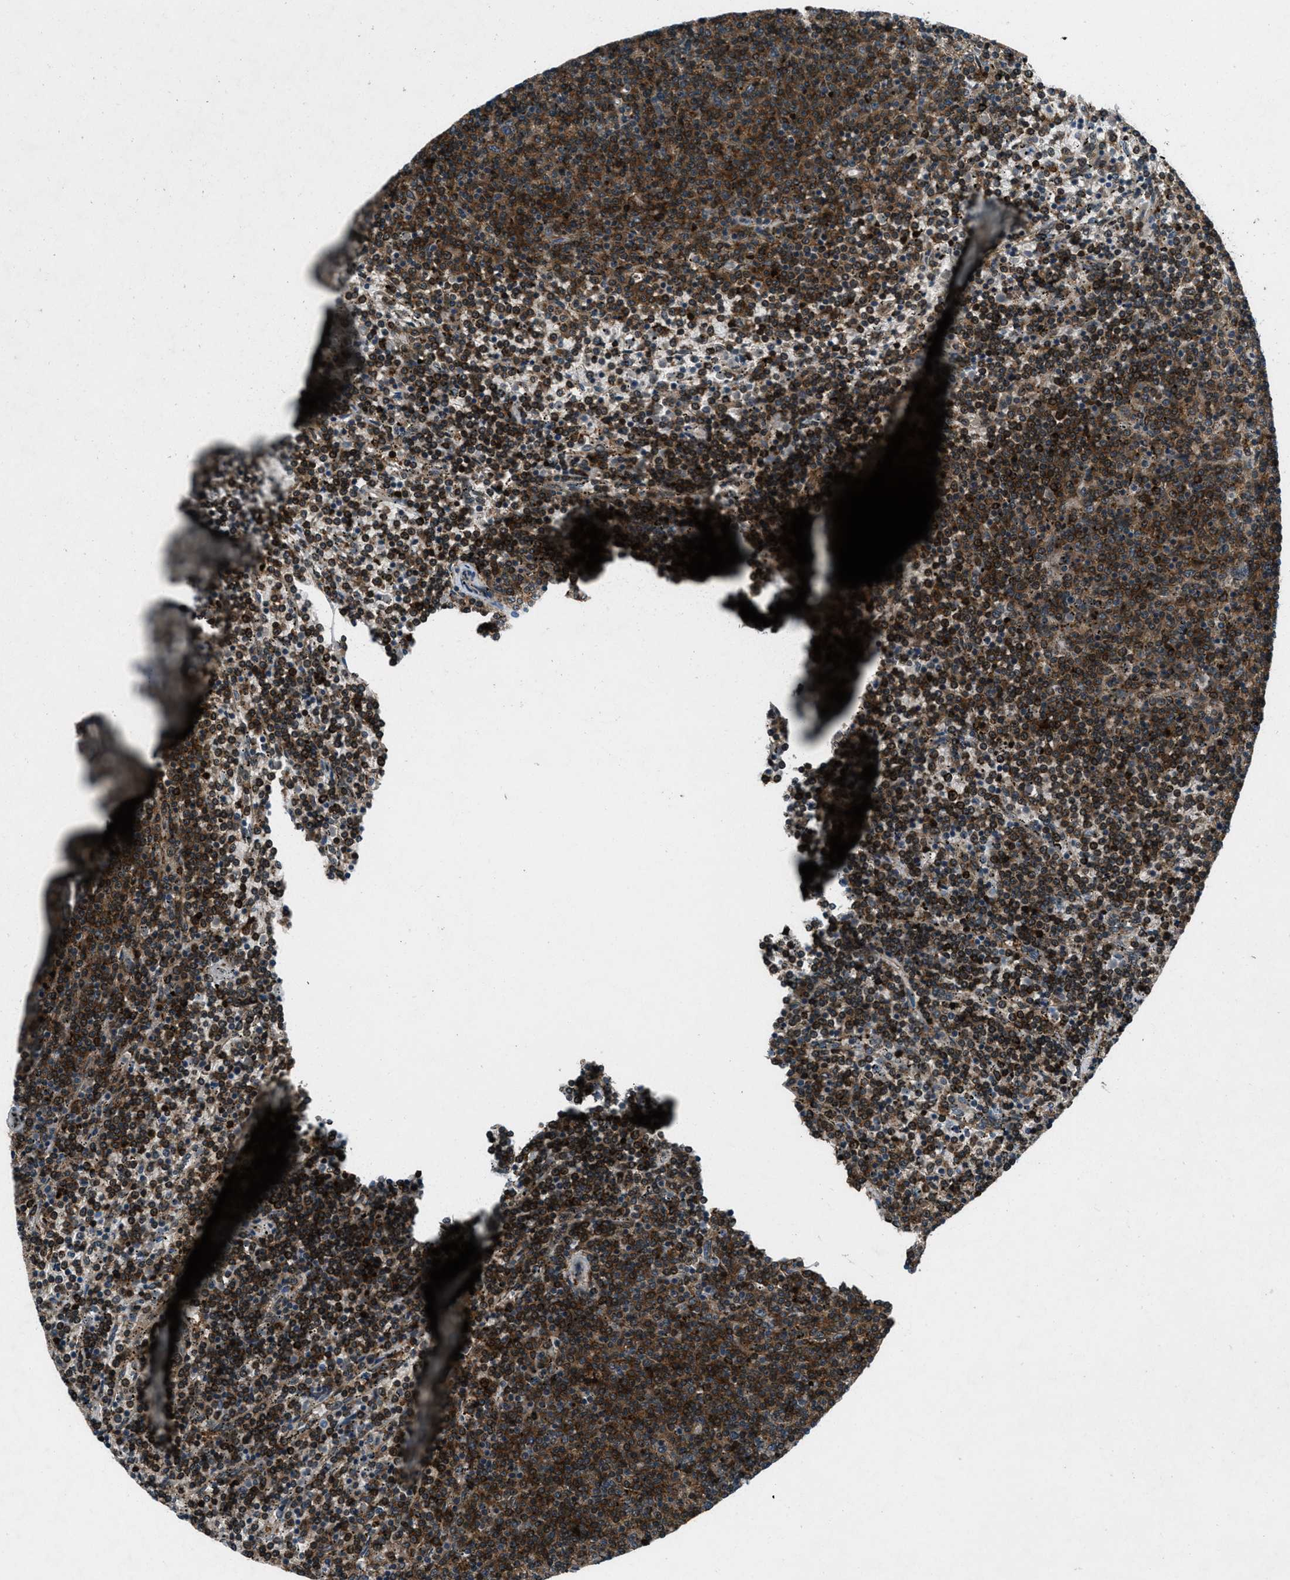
{"staining": {"intensity": "strong", "quantity": ">75%", "location": "cytoplasmic/membranous"}, "tissue": "lymphoma", "cell_type": "Tumor cells", "image_type": "cancer", "snomed": [{"axis": "morphology", "description": "Malignant lymphoma, non-Hodgkin's type, Low grade"}, {"axis": "topography", "description": "Spleen"}], "caption": "Lymphoma tissue shows strong cytoplasmic/membranous expression in approximately >75% of tumor cells, visualized by immunohistochemistry.", "gene": "EPSTI1", "patient": {"sex": "female", "age": 50}}